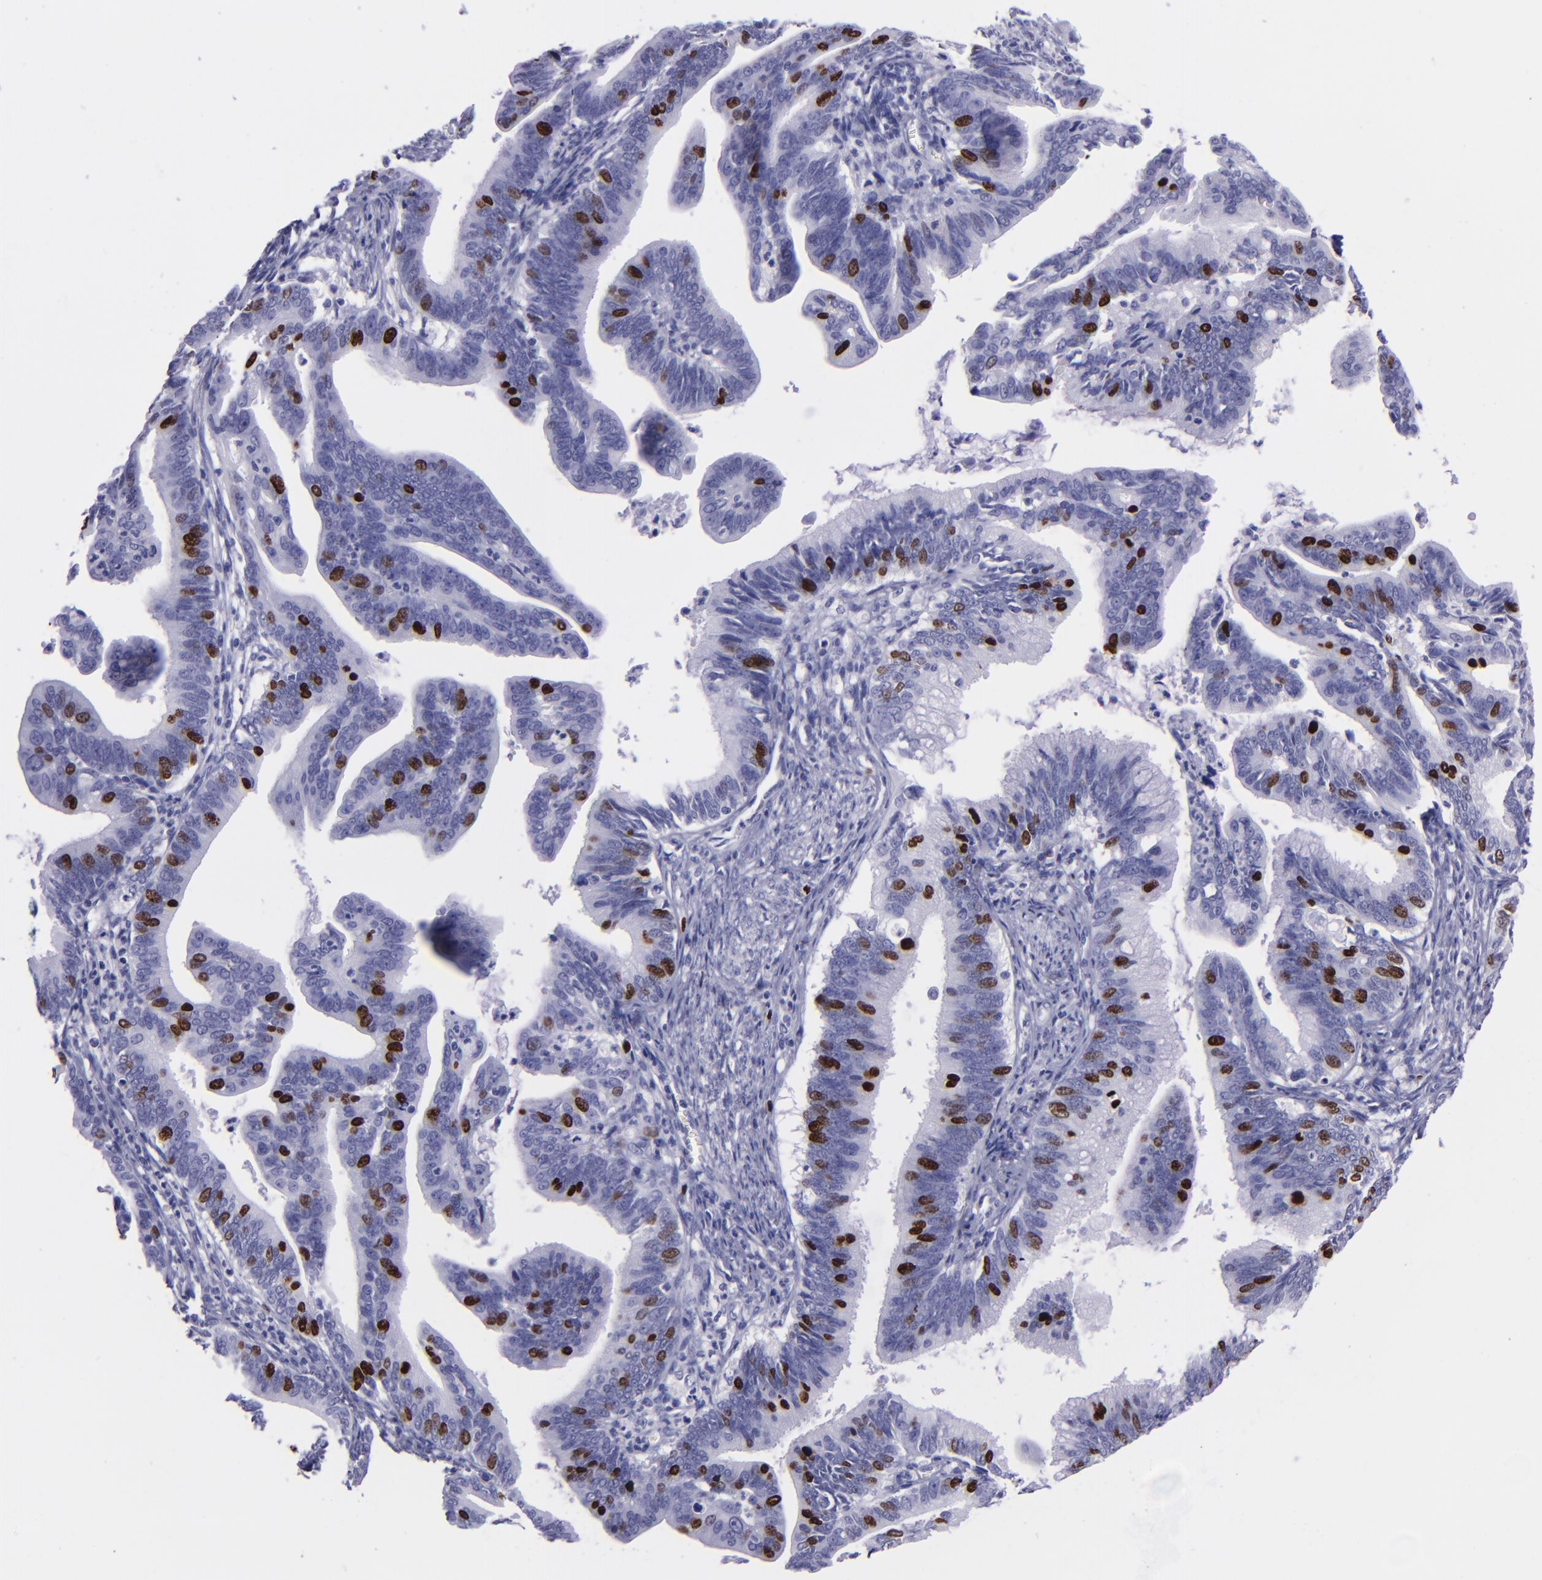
{"staining": {"intensity": "strong", "quantity": "<25%", "location": "nuclear"}, "tissue": "cervical cancer", "cell_type": "Tumor cells", "image_type": "cancer", "snomed": [{"axis": "morphology", "description": "Adenocarcinoma, NOS"}, {"axis": "topography", "description": "Cervix"}], "caption": "Human adenocarcinoma (cervical) stained for a protein (brown) reveals strong nuclear positive expression in about <25% of tumor cells.", "gene": "TOP2A", "patient": {"sex": "female", "age": 47}}